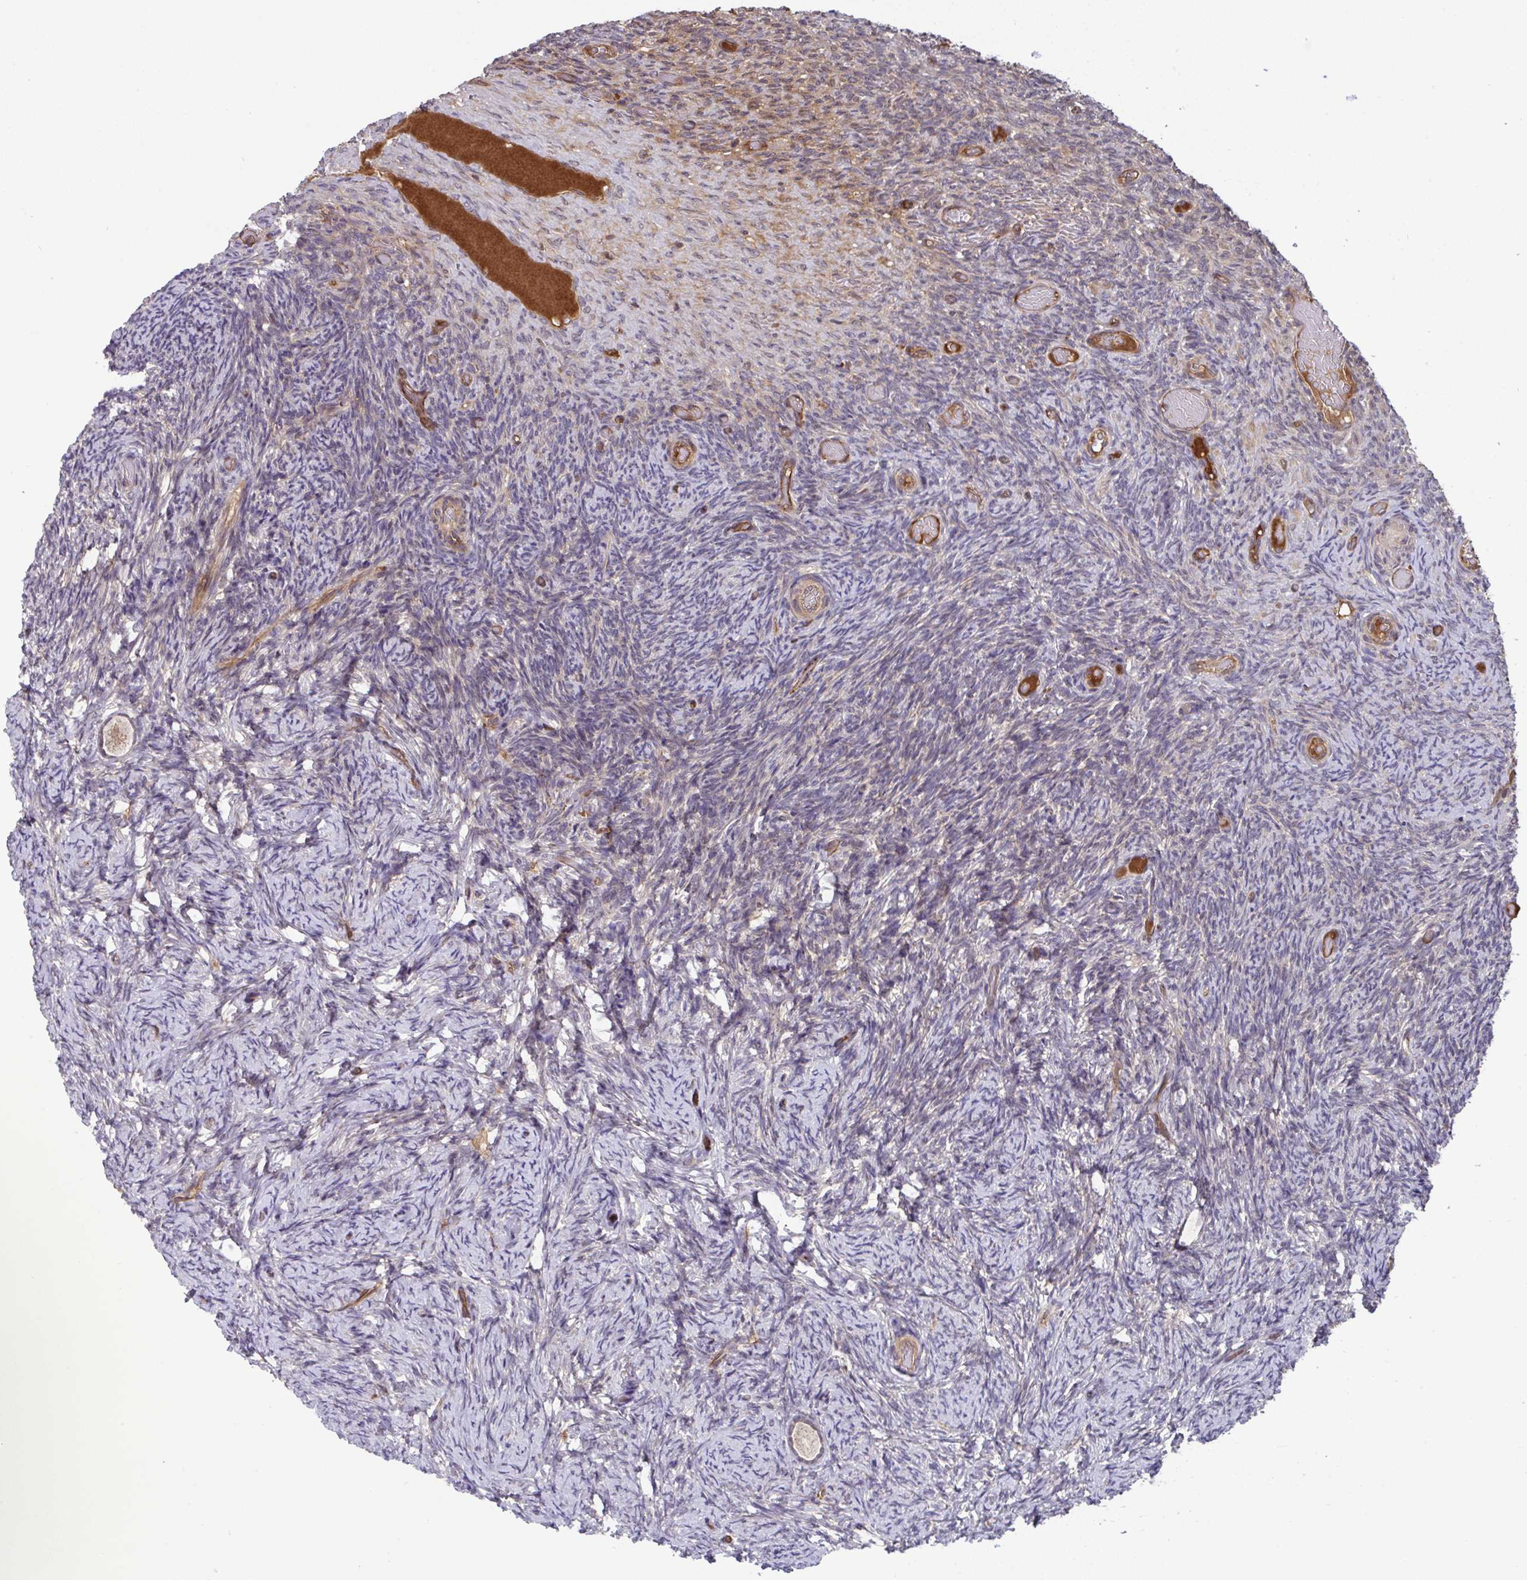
{"staining": {"intensity": "weak", "quantity": "<25%", "location": "cytoplasmic/membranous"}, "tissue": "ovary", "cell_type": "Follicle cells", "image_type": "normal", "snomed": [{"axis": "morphology", "description": "Normal tissue, NOS"}, {"axis": "topography", "description": "Ovary"}], "caption": "This is a photomicrograph of IHC staining of normal ovary, which shows no positivity in follicle cells.", "gene": "TIGAR", "patient": {"sex": "female", "age": 34}}